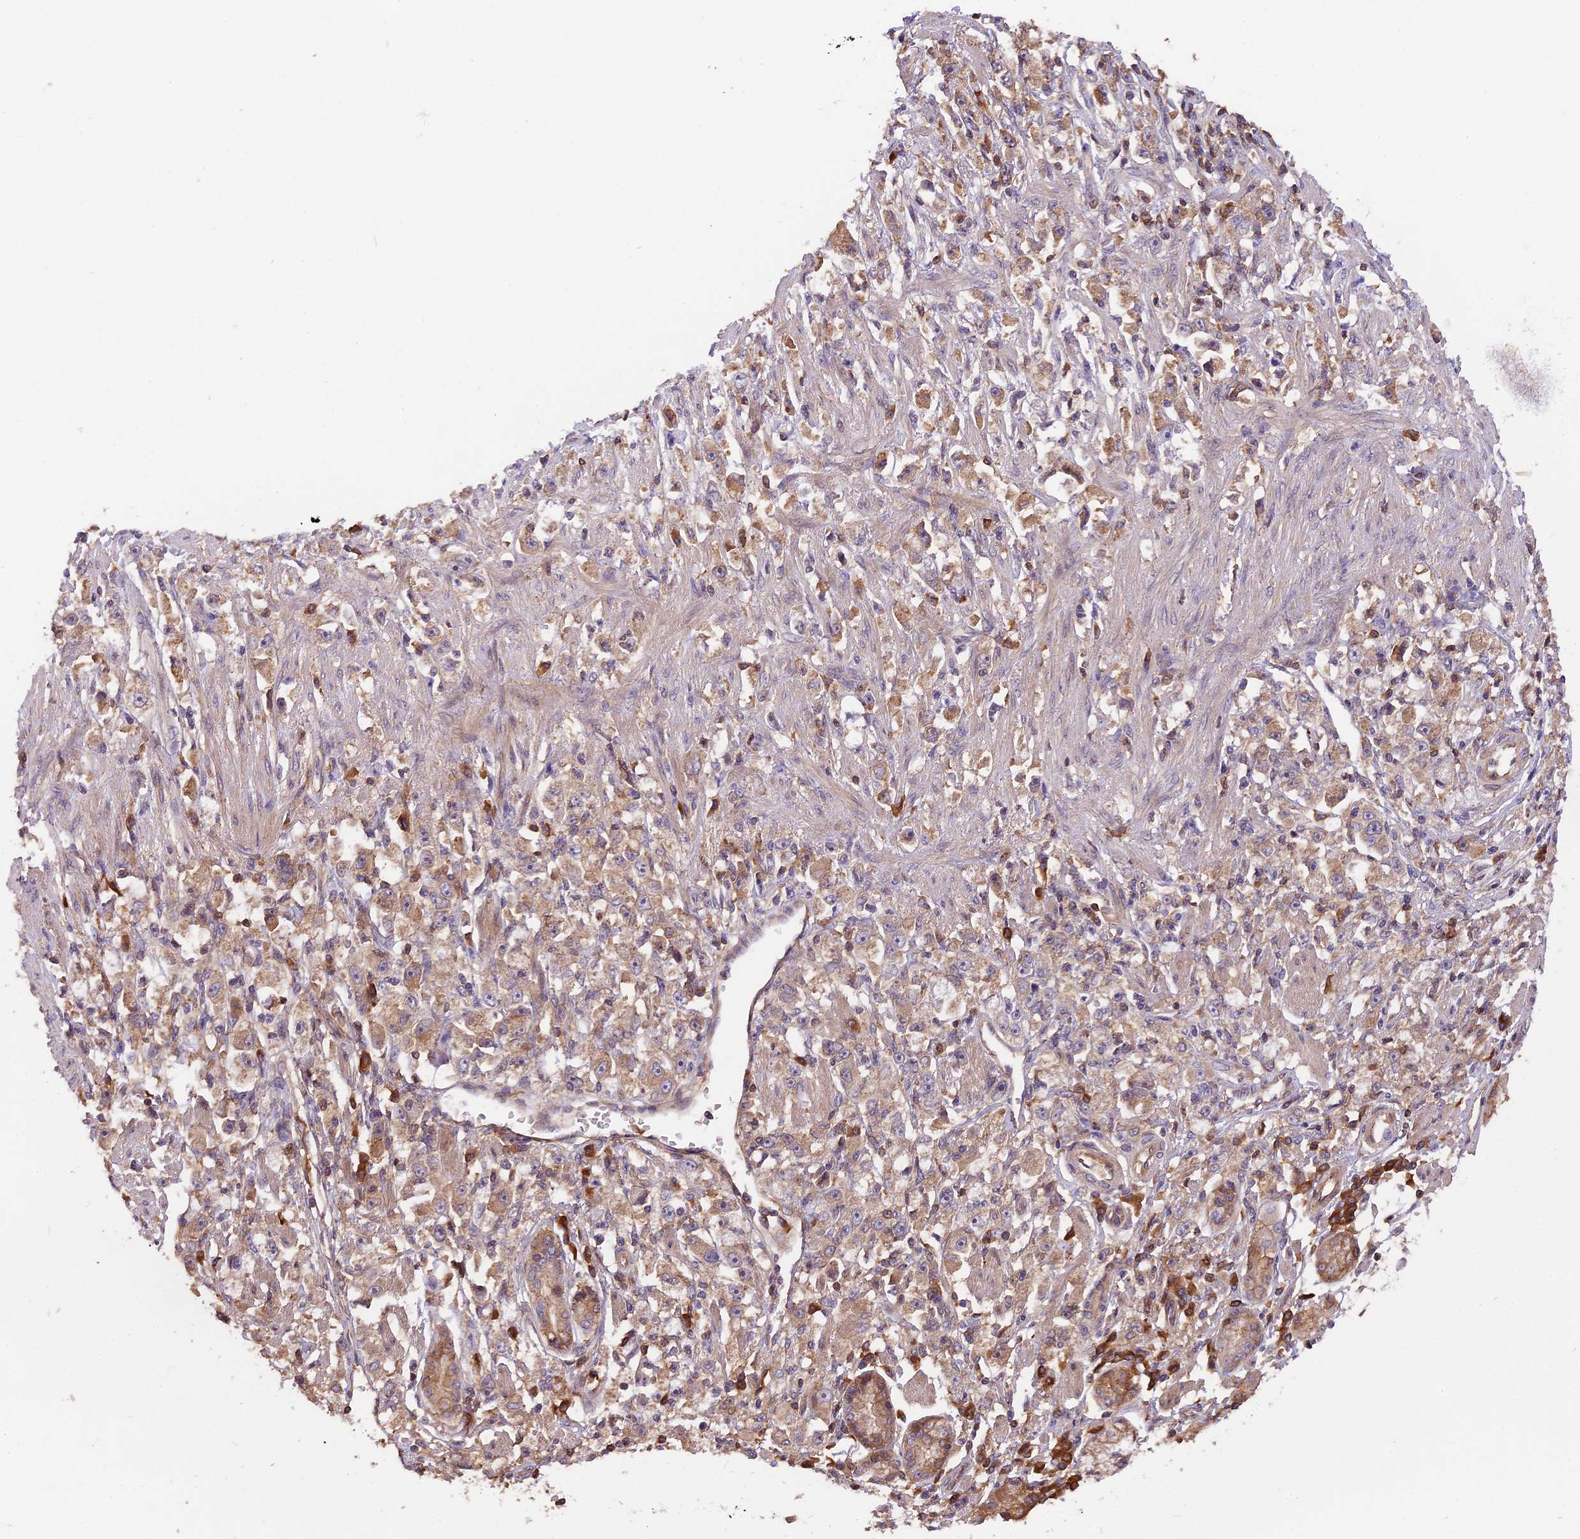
{"staining": {"intensity": "weak", "quantity": "25%-75%", "location": "cytoplasmic/membranous"}, "tissue": "stomach cancer", "cell_type": "Tumor cells", "image_type": "cancer", "snomed": [{"axis": "morphology", "description": "Adenocarcinoma, NOS"}, {"axis": "topography", "description": "Stomach"}], "caption": "IHC photomicrograph of neoplastic tissue: human stomach adenocarcinoma stained using IHC reveals low levels of weak protein expression localized specifically in the cytoplasmic/membranous of tumor cells, appearing as a cytoplasmic/membranous brown color.", "gene": "SETD6", "patient": {"sex": "female", "age": 59}}